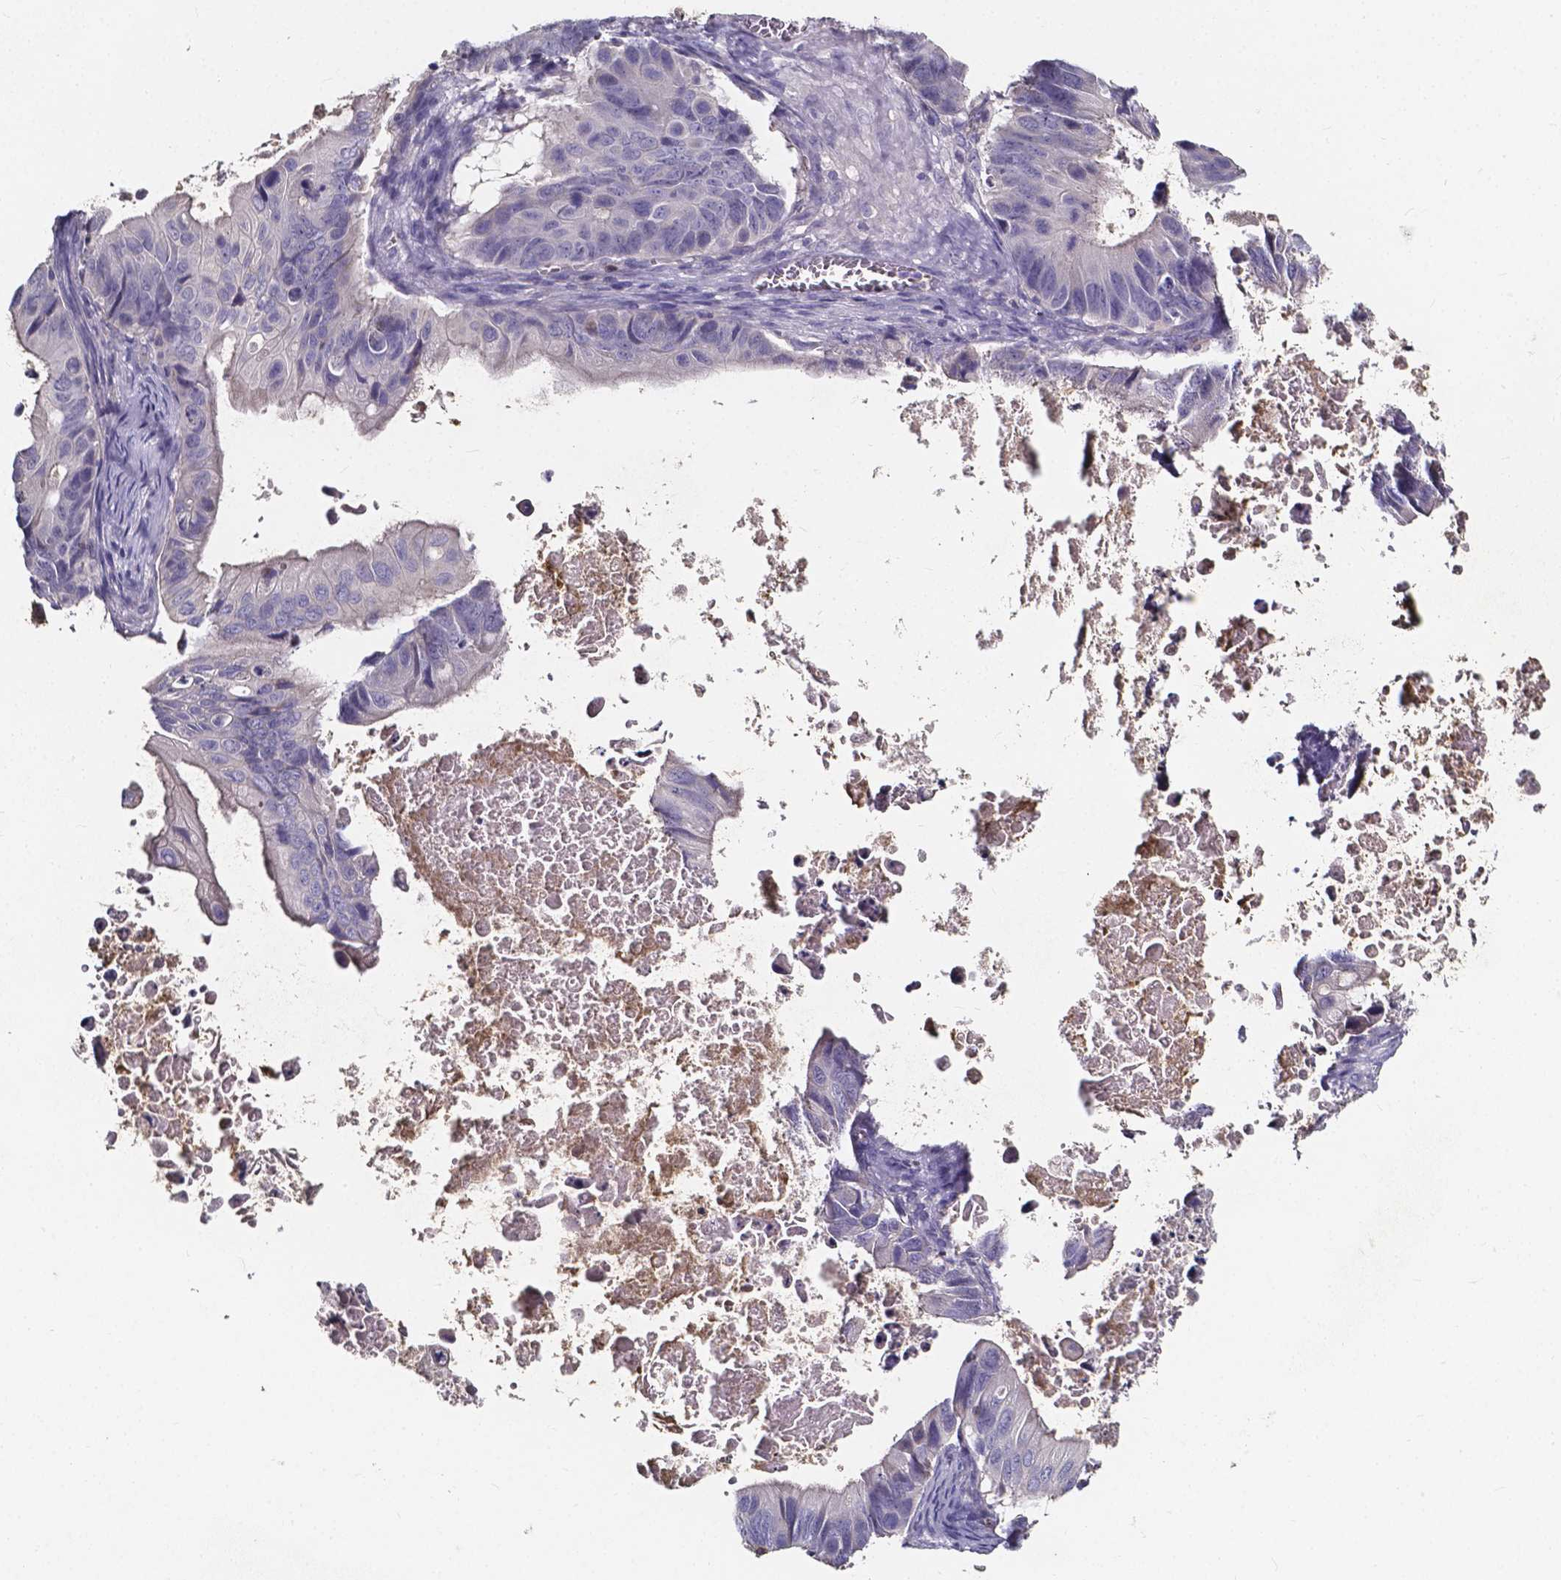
{"staining": {"intensity": "weak", "quantity": "<25%", "location": "cytoplasmic/membranous"}, "tissue": "ovarian cancer", "cell_type": "Tumor cells", "image_type": "cancer", "snomed": [{"axis": "morphology", "description": "Cystadenocarcinoma, mucinous, NOS"}, {"axis": "topography", "description": "Ovary"}], "caption": "Immunohistochemistry (IHC) image of neoplastic tissue: human ovarian cancer stained with DAB exhibits no significant protein positivity in tumor cells. (DAB immunohistochemistry visualized using brightfield microscopy, high magnification).", "gene": "THEMIS", "patient": {"sex": "female", "age": 64}}